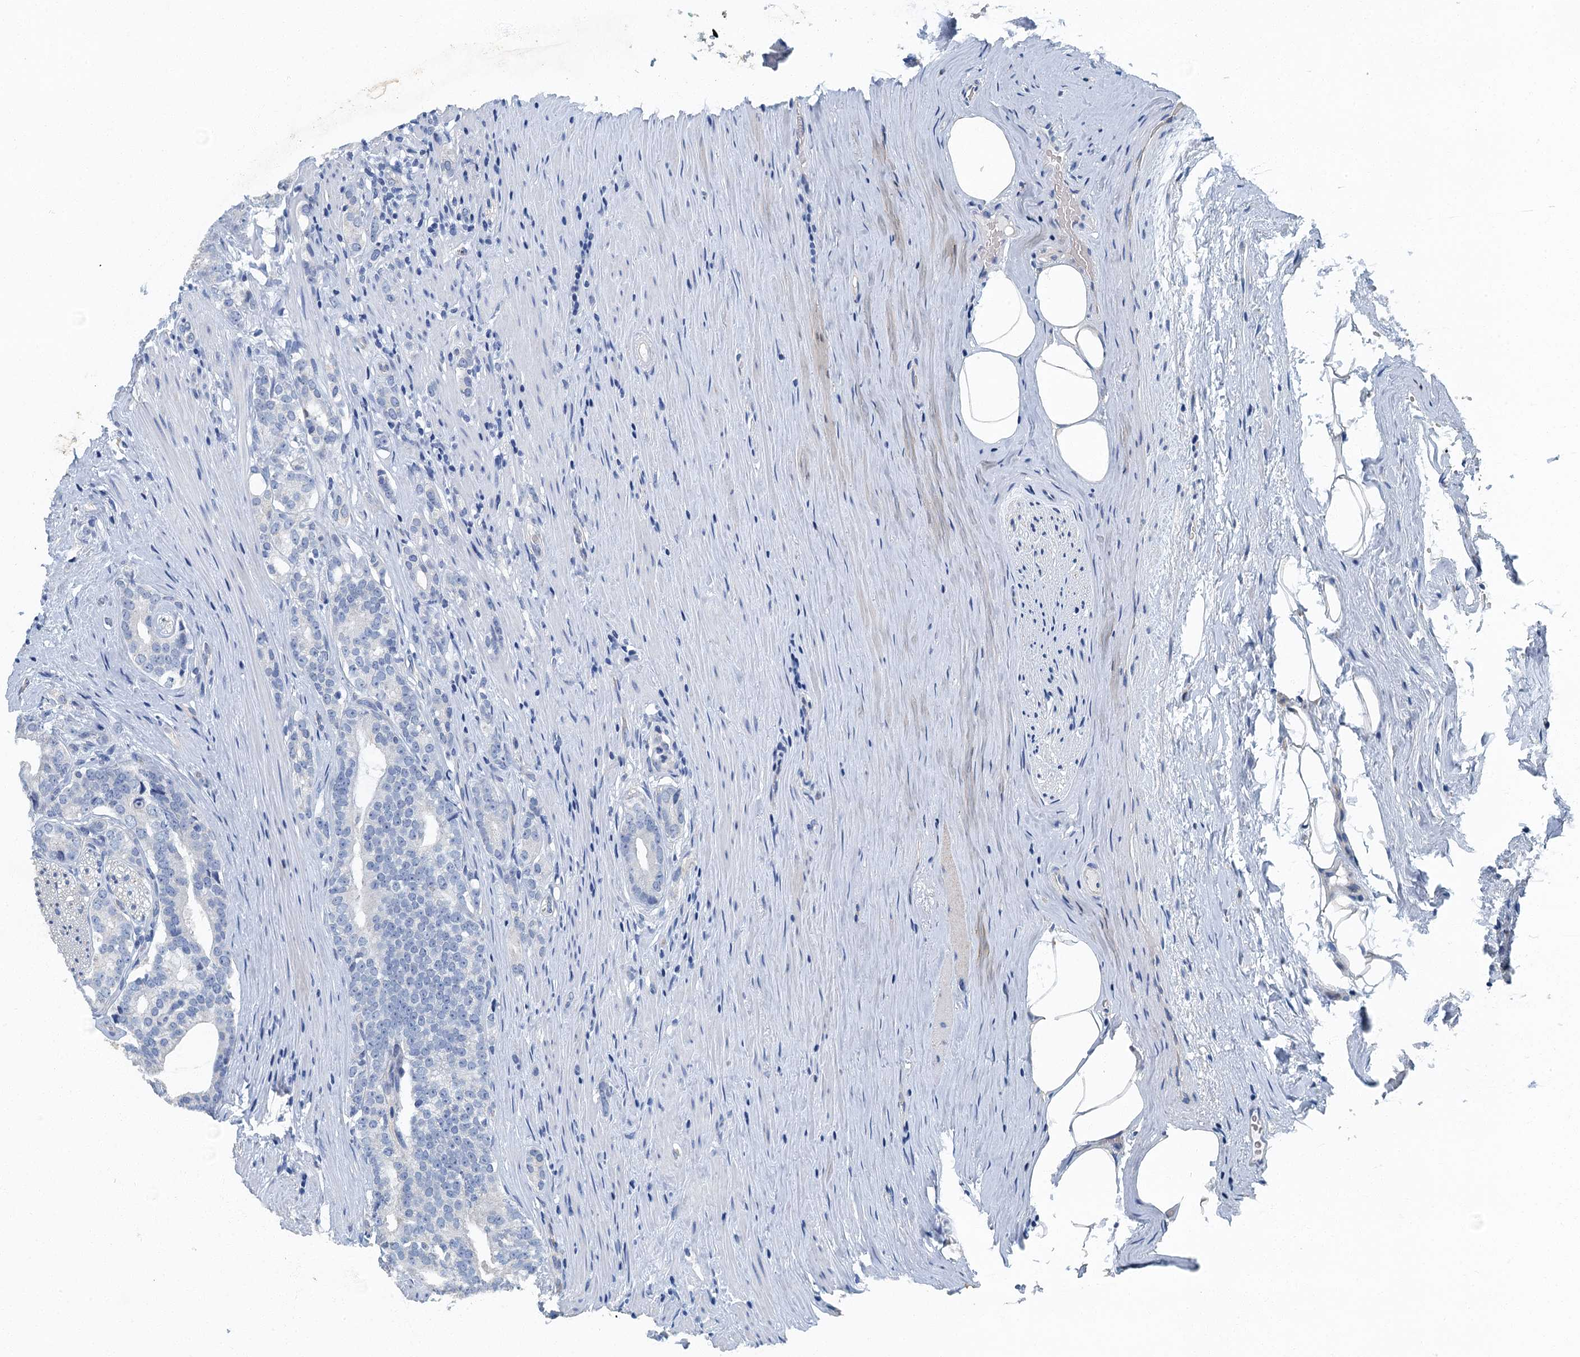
{"staining": {"intensity": "negative", "quantity": "none", "location": "none"}, "tissue": "prostate cancer", "cell_type": "Tumor cells", "image_type": "cancer", "snomed": [{"axis": "morphology", "description": "Adenocarcinoma, Low grade"}, {"axis": "topography", "description": "Prostate"}], "caption": "Immunohistochemical staining of human prostate cancer (adenocarcinoma (low-grade)) shows no significant expression in tumor cells. The staining is performed using DAB brown chromogen with nuclei counter-stained in using hematoxylin.", "gene": "GADL1", "patient": {"sex": "male", "age": 71}}